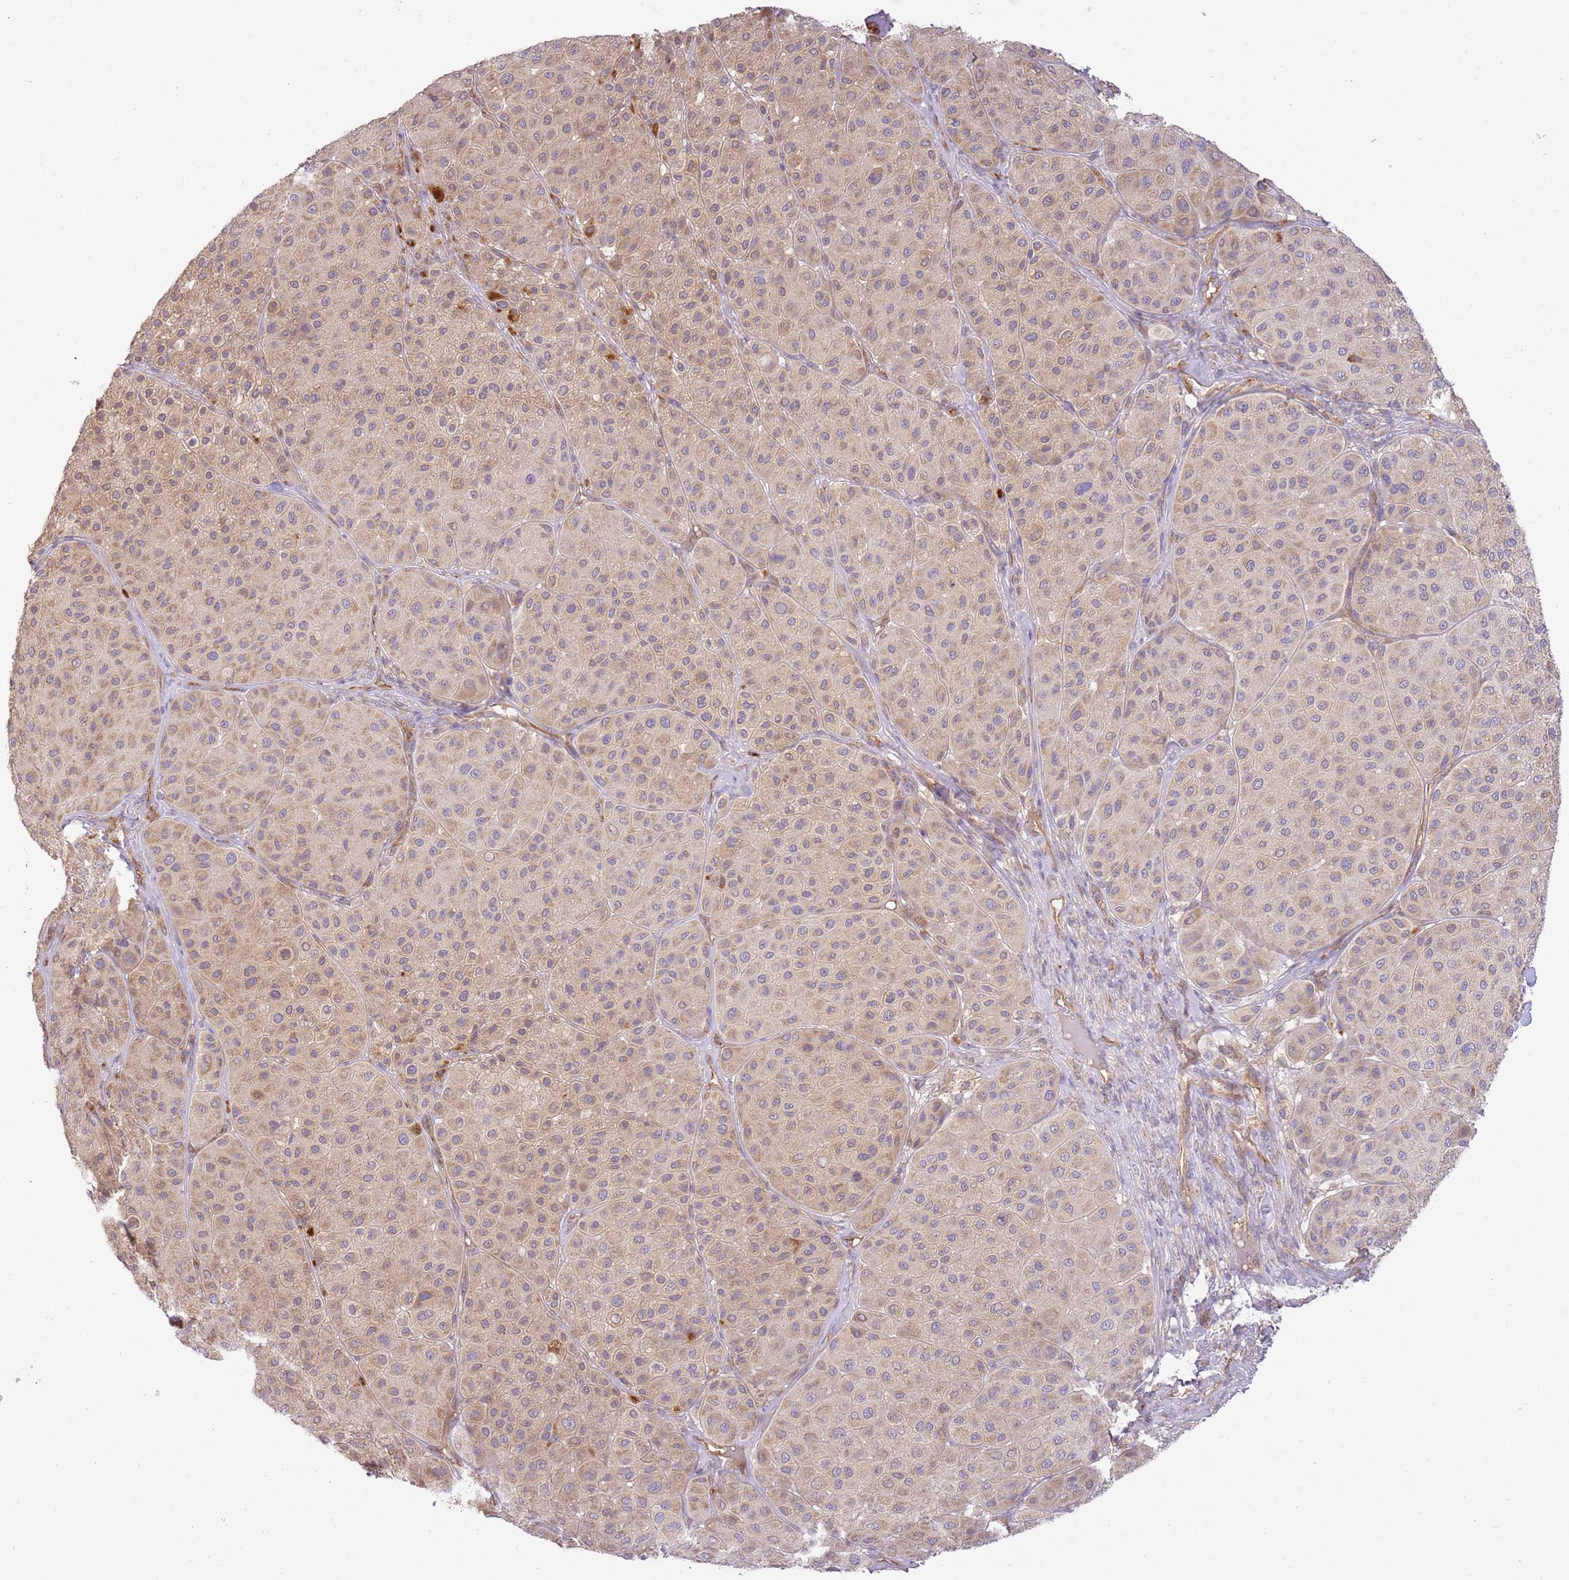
{"staining": {"intensity": "weak", "quantity": "25%-75%", "location": "cytoplasmic/membranous"}, "tissue": "melanoma", "cell_type": "Tumor cells", "image_type": "cancer", "snomed": [{"axis": "morphology", "description": "Malignant melanoma, Metastatic site"}, {"axis": "topography", "description": "Smooth muscle"}], "caption": "Immunohistochemistry (IHC) staining of melanoma, which reveals low levels of weak cytoplasmic/membranous positivity in about 25%-75% of tumor cells indicating weak cytoplasmic/membranous protein expression. The staining was performed using DAB (3,3'-diaminobenzidine) (brown) for protein detection and nuclei were counterstained in hematoxylin (blue).", "gene": "SKOR2", "patient": {"sex": "male", "age": 41}}